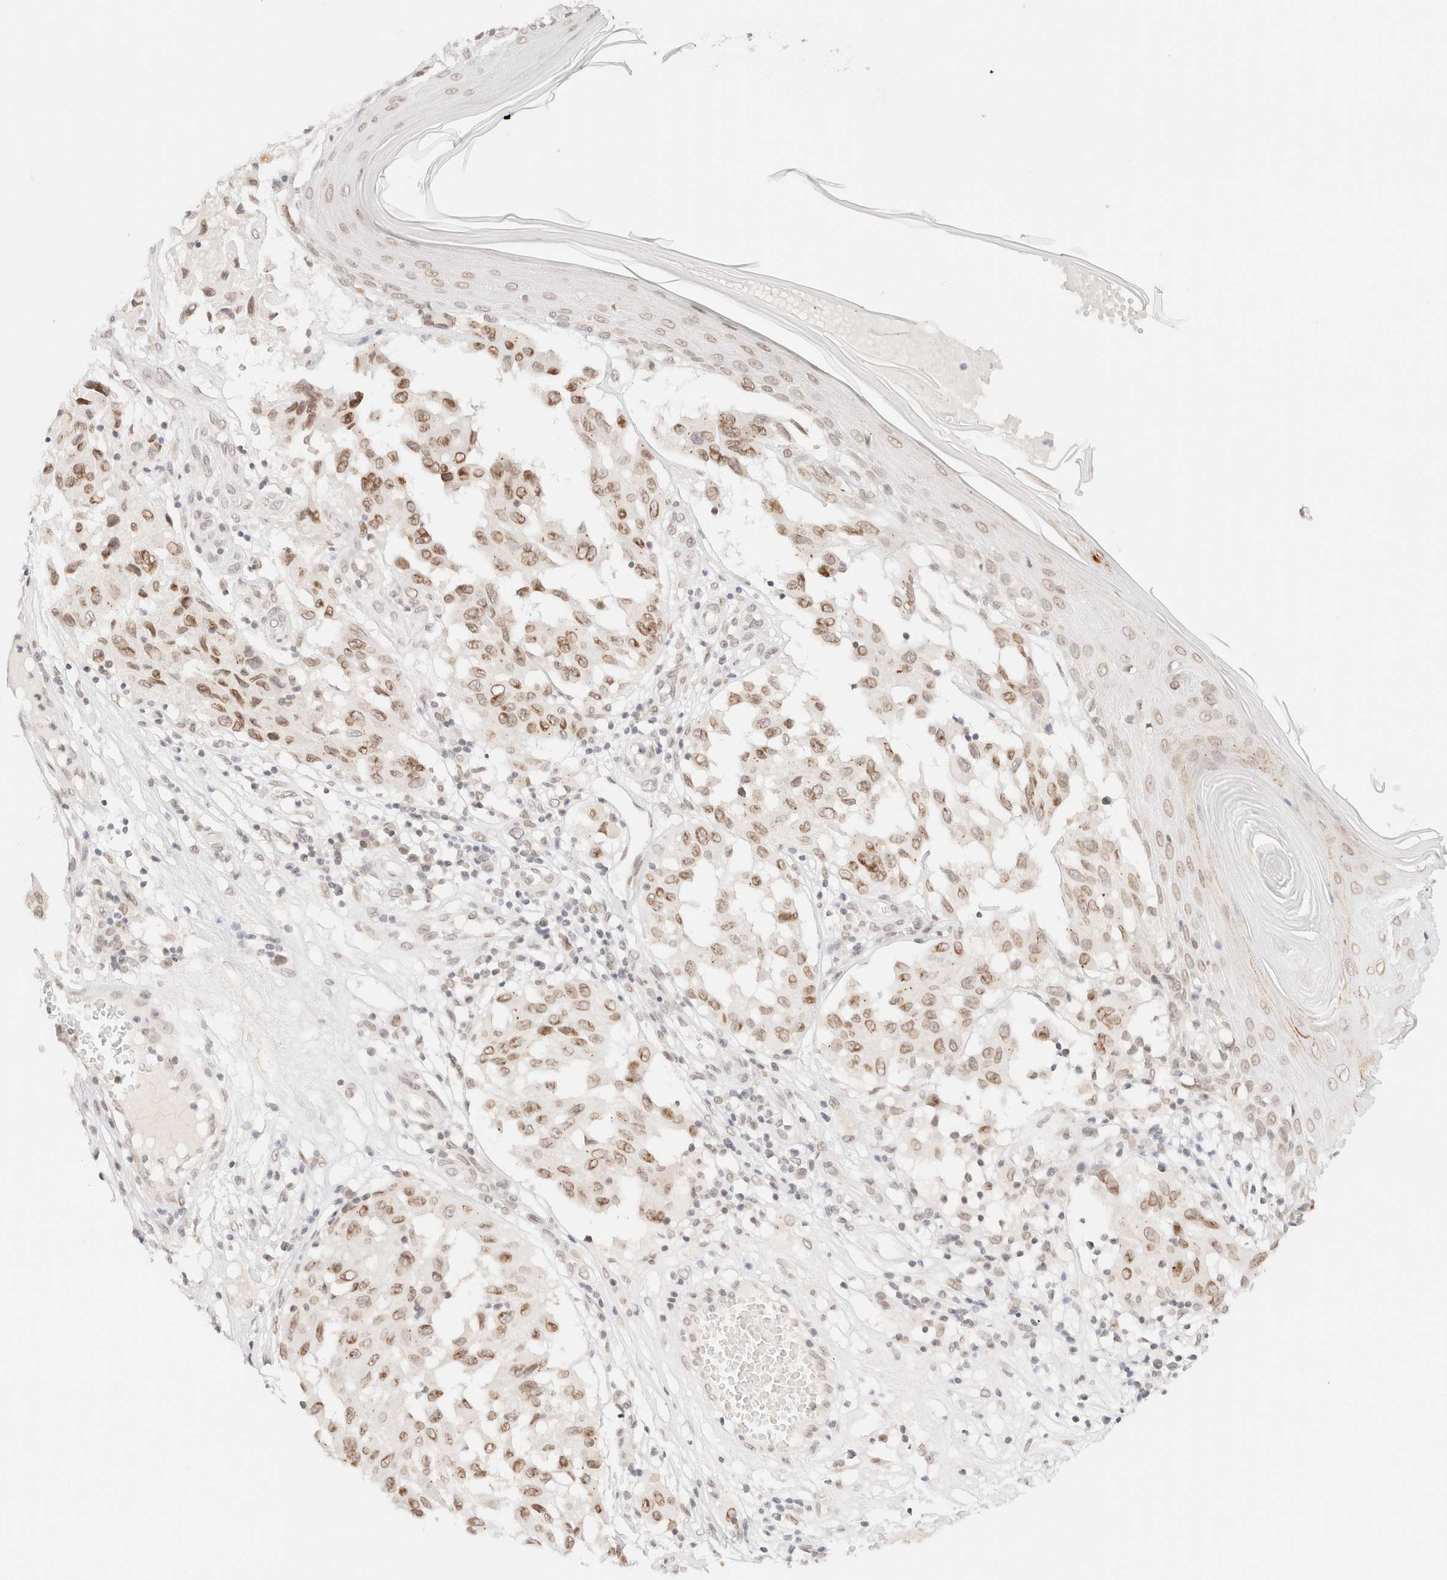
{"staining": {"intensity": "weak", "quantity": ">75%", "location": "nuclear"}, "tissue": "melanoma", "cell_type": "Tumor cells", "image_type": "cancer", "snomed": [{"axis": "morphology", "description": "Malignant melanoma, NOS"}, {"axis": "topography", "description": "Skin"}], "caption": "The image demonstrates immunohistochemical staining of melanoma. There is weak nuclear expression is identified in approximately >75% of tumor cells. The staining was performed using DAB to visualize the protein expression in brown, while the nuclei were stained in blue with hematoxylin (Magnification: 20x).", "gene": "ZNF770", "patient": {"sex": "male", "age": 30}}